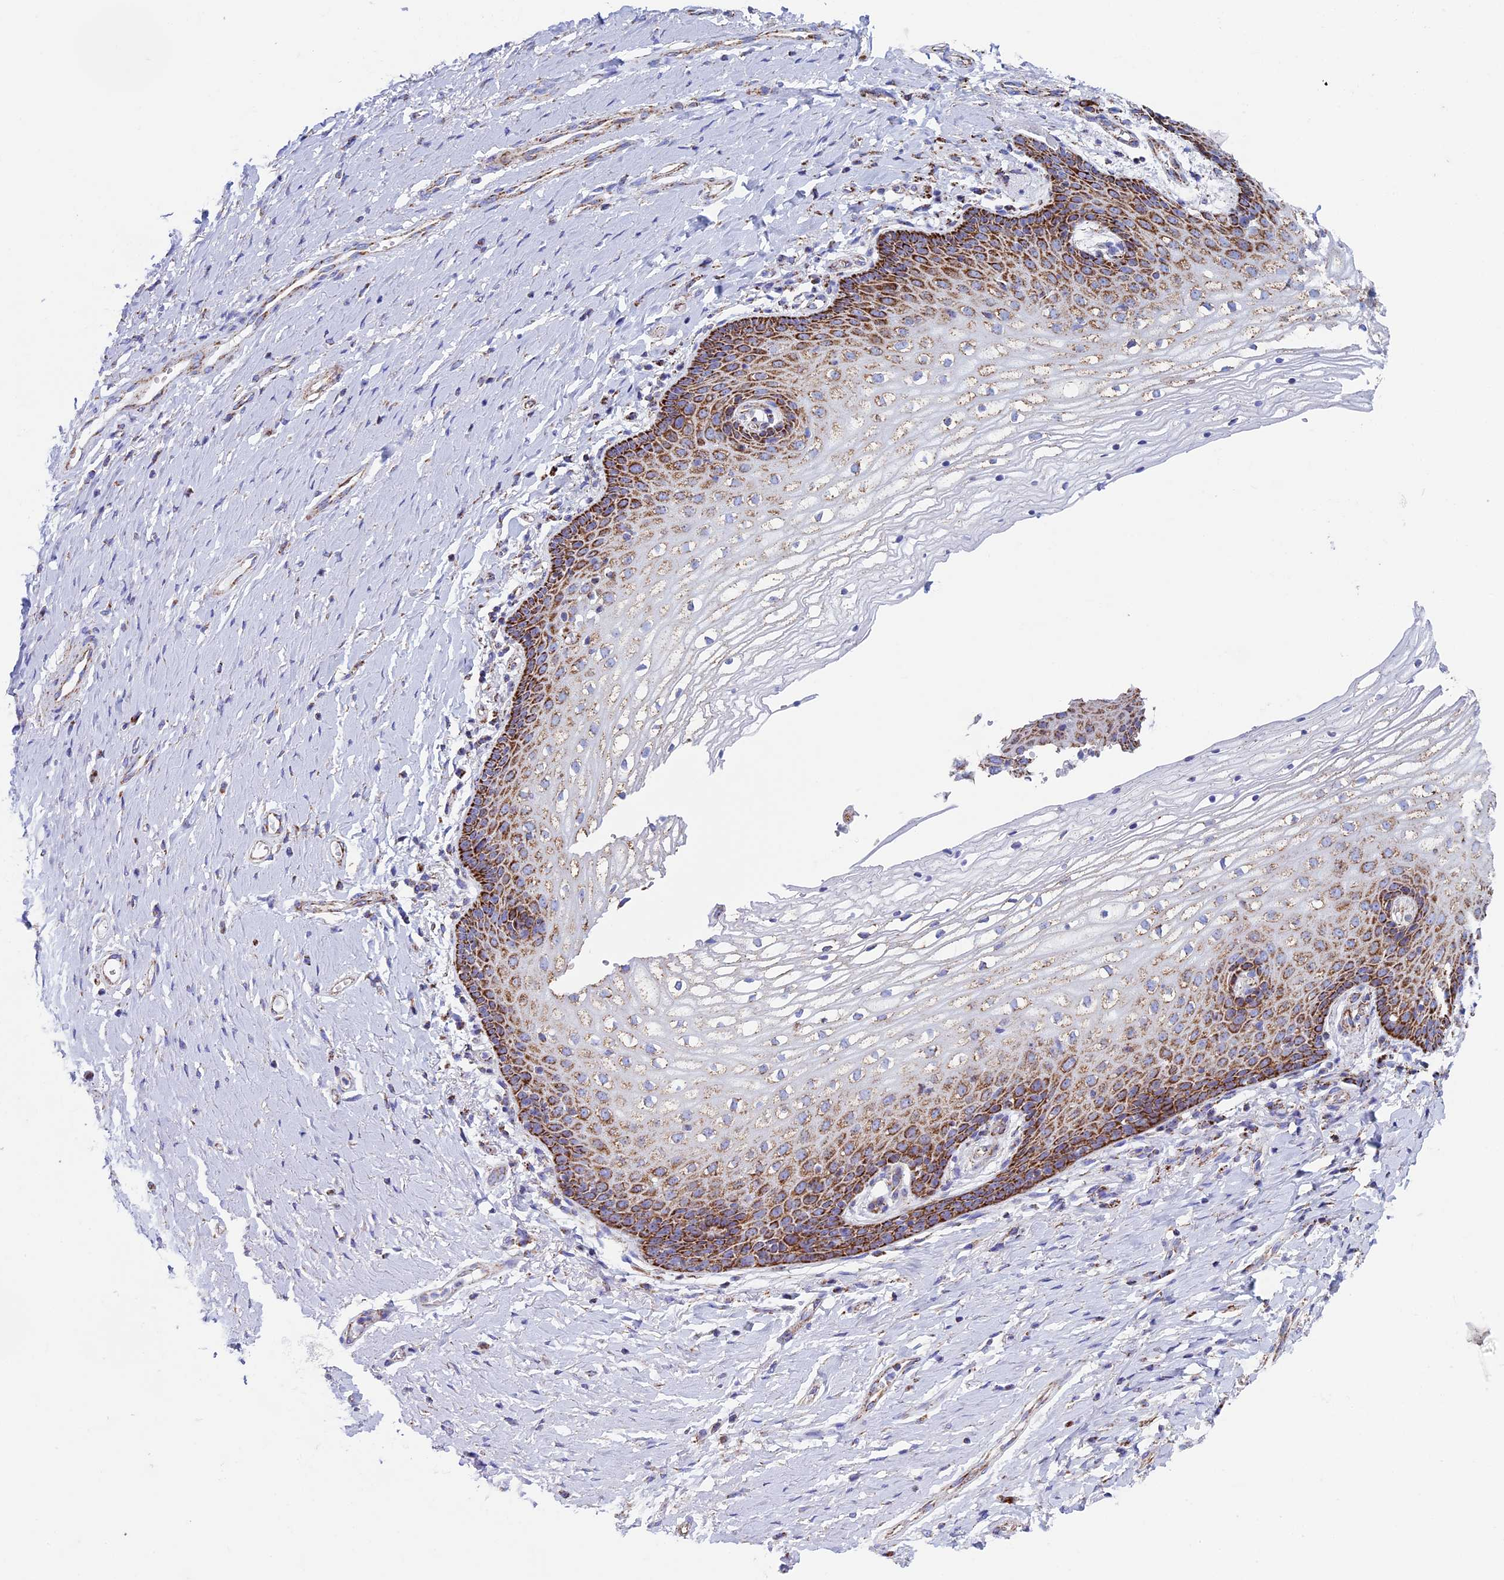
{"staining": {"intensity": "strong", "quantity": "25%-75%", "location": "cytoplasmic/membranous"}, "tissue": "vagina", "cell_type": "Squamous epithelial cells", "image_type": "normal", "snomed": [{"axis": "morphology", "description": "Normal tissue, NOS"}, {"axis": "topography", "description": "Vagina"}], "caption": "Immunohistochemistry (IHC) image of benign vagina stained for a protein (brown), which demonstrates high levels of strong cytoplasmic/membranous positivity in about 25%-75% of squamous epithelial cells.", "gene": "UQCRFS1", "patient": {"sex": "female", "age": 60}}